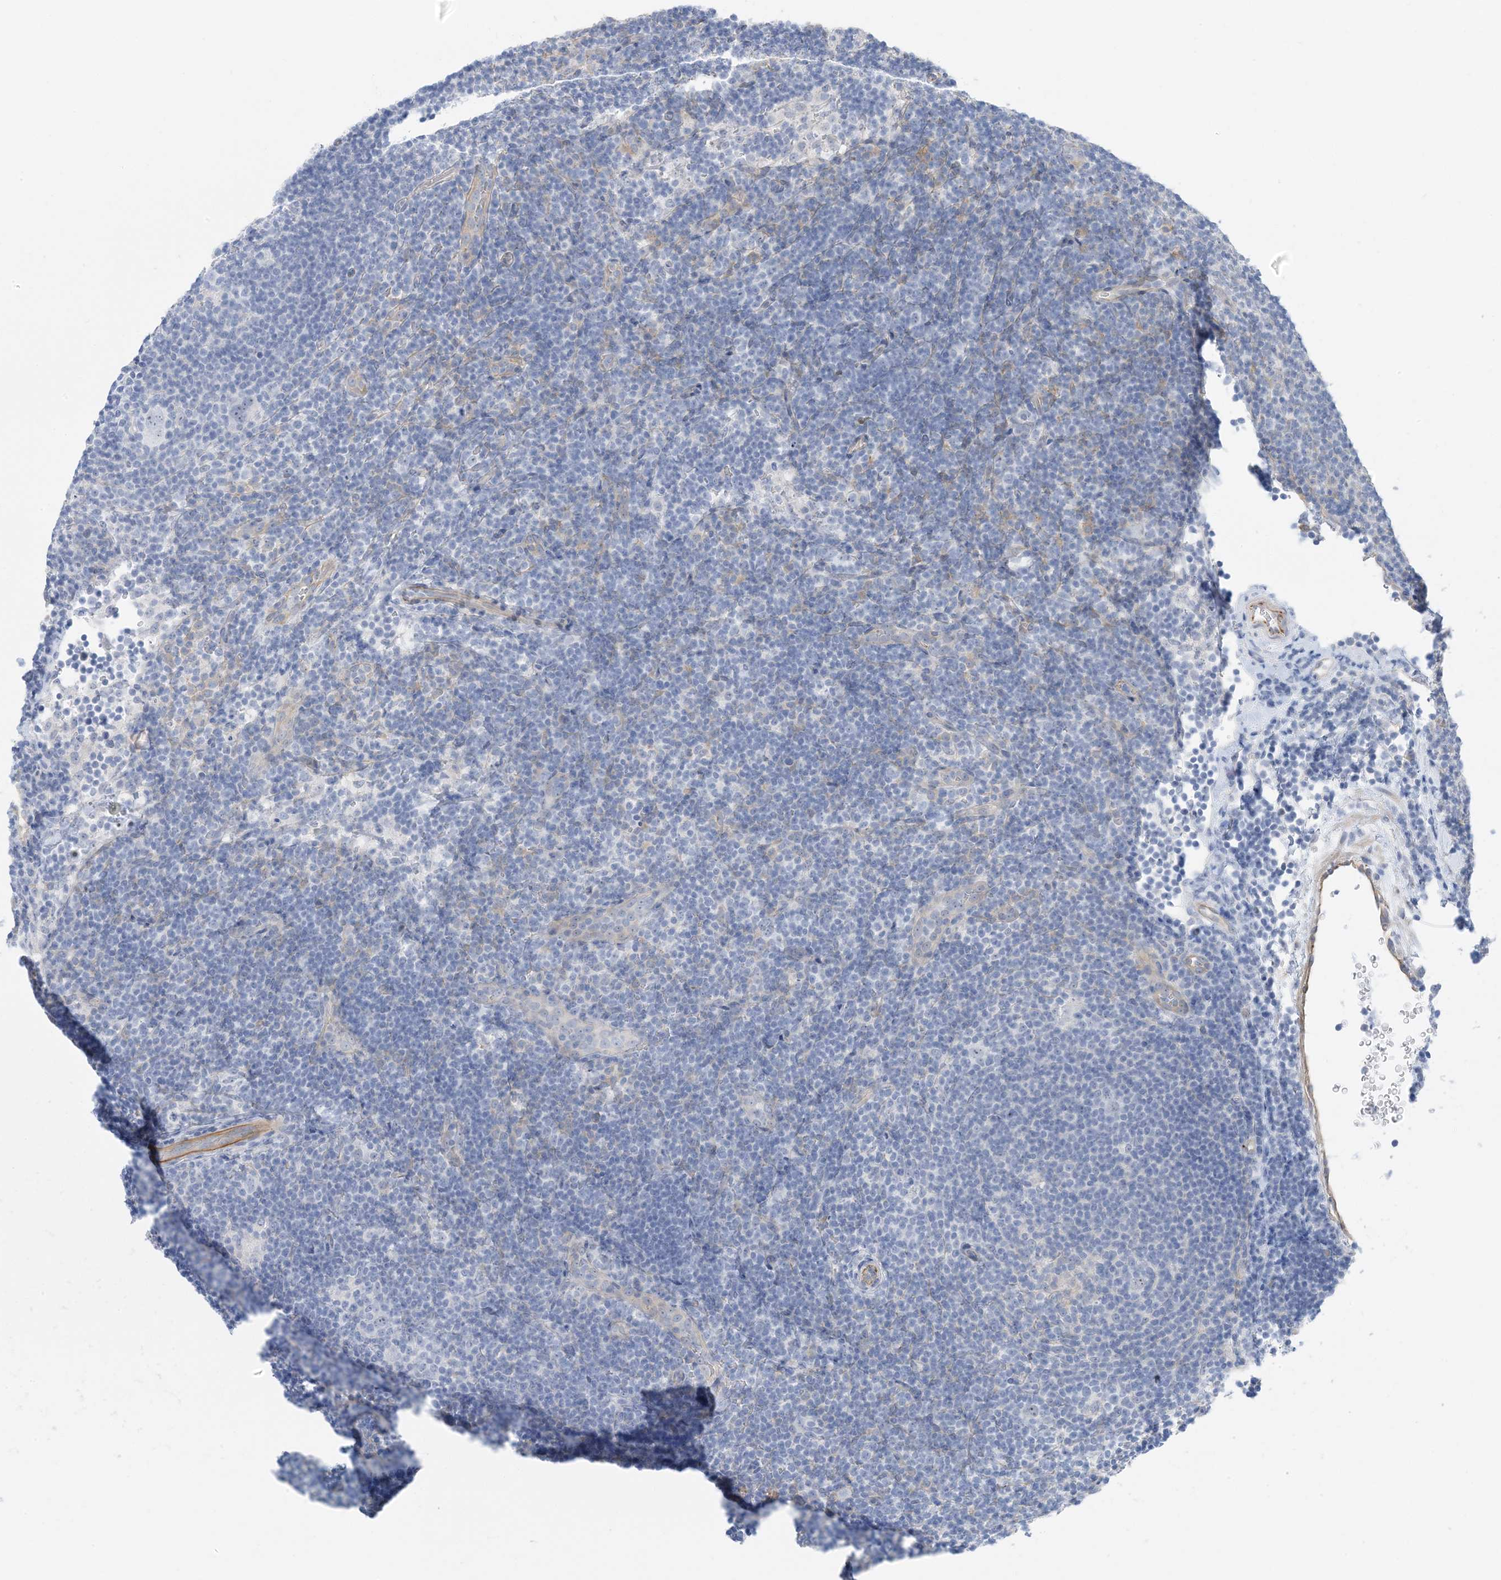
{"staining": {"intensity": "negative", "quantity": "none", "location": "none"}, "tissue": "lymphoma", "cell_type": "Tumor cells", "image_type": "cancer", "snomed": [{"axis": "morphology", "description": "Hodgkin's disease, NOS"}, {"axis": "topography", "description": "Lymph node"}], "caption": "This photomicrograph is of Hodgkin's disease stained with immunohistochemistry (IHC) to label a protein in brown with the nuclei are counter-stained blue. There is no positivity in tumor cells. (Immunohistochemistry (ihc), brightfield microscopy, high magnification).", "gene": "IL36B", "patient": {"sex": "female", "age": 57}}